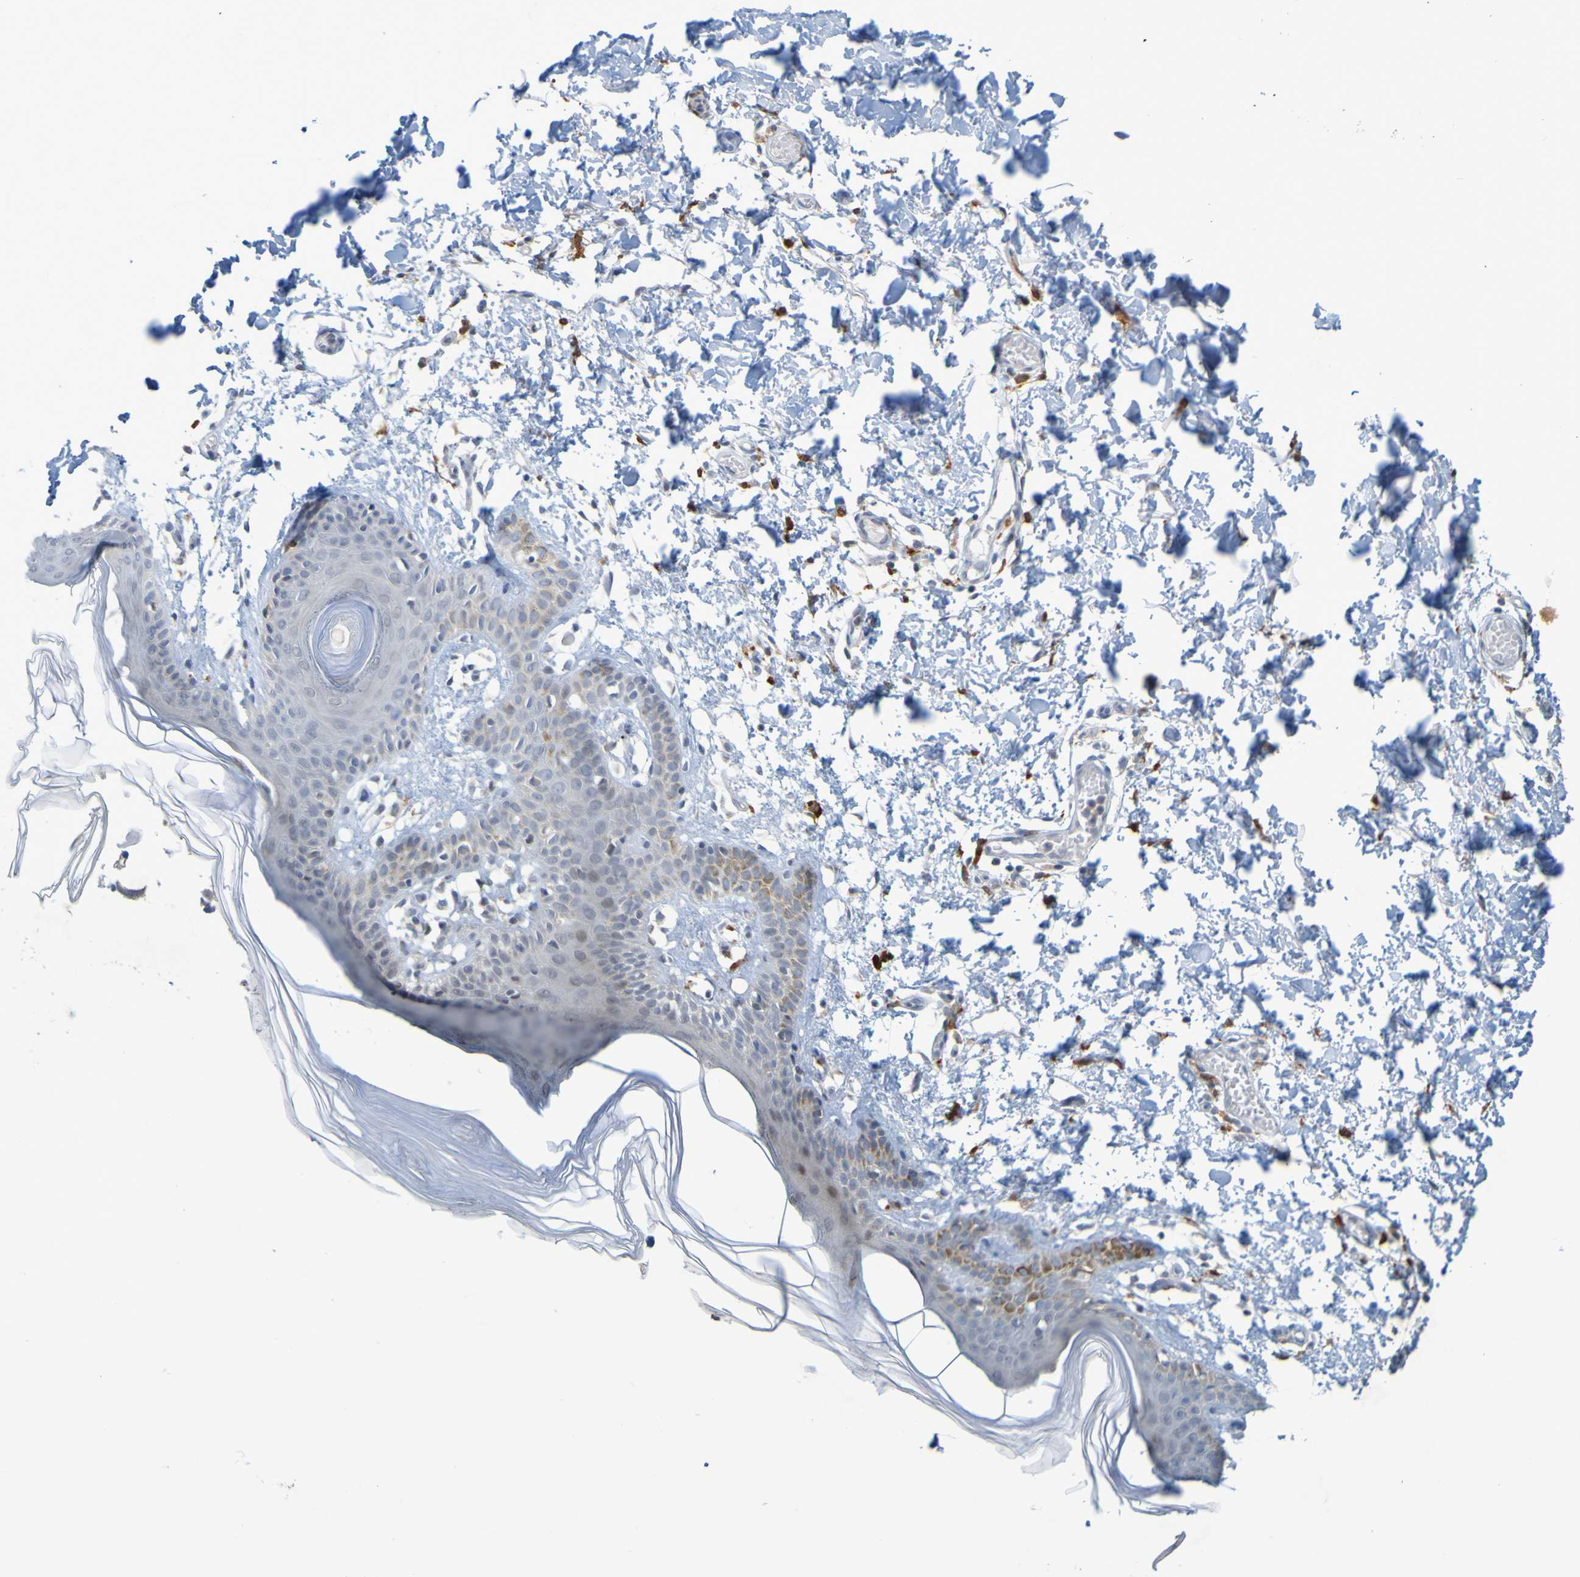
{"staining": {"intensity": "negative", "quantity": "none", "location": "none"}, "tissue": "skin", "cell_type": "Fibroblasts", "image_type": "normal", "snomed": [{"axis": "morphology", "description": "Normal tissue, NOS"}, {"axis": "topography", "description": "Skin"}], "caption": "High power microscopy photomicrograph of an IHC micrograph of unremarkable skin, revealing no significant staining in fibroblasts.", "gene": "LILRB5", "patient": {"sex": "male", "age": 53}}